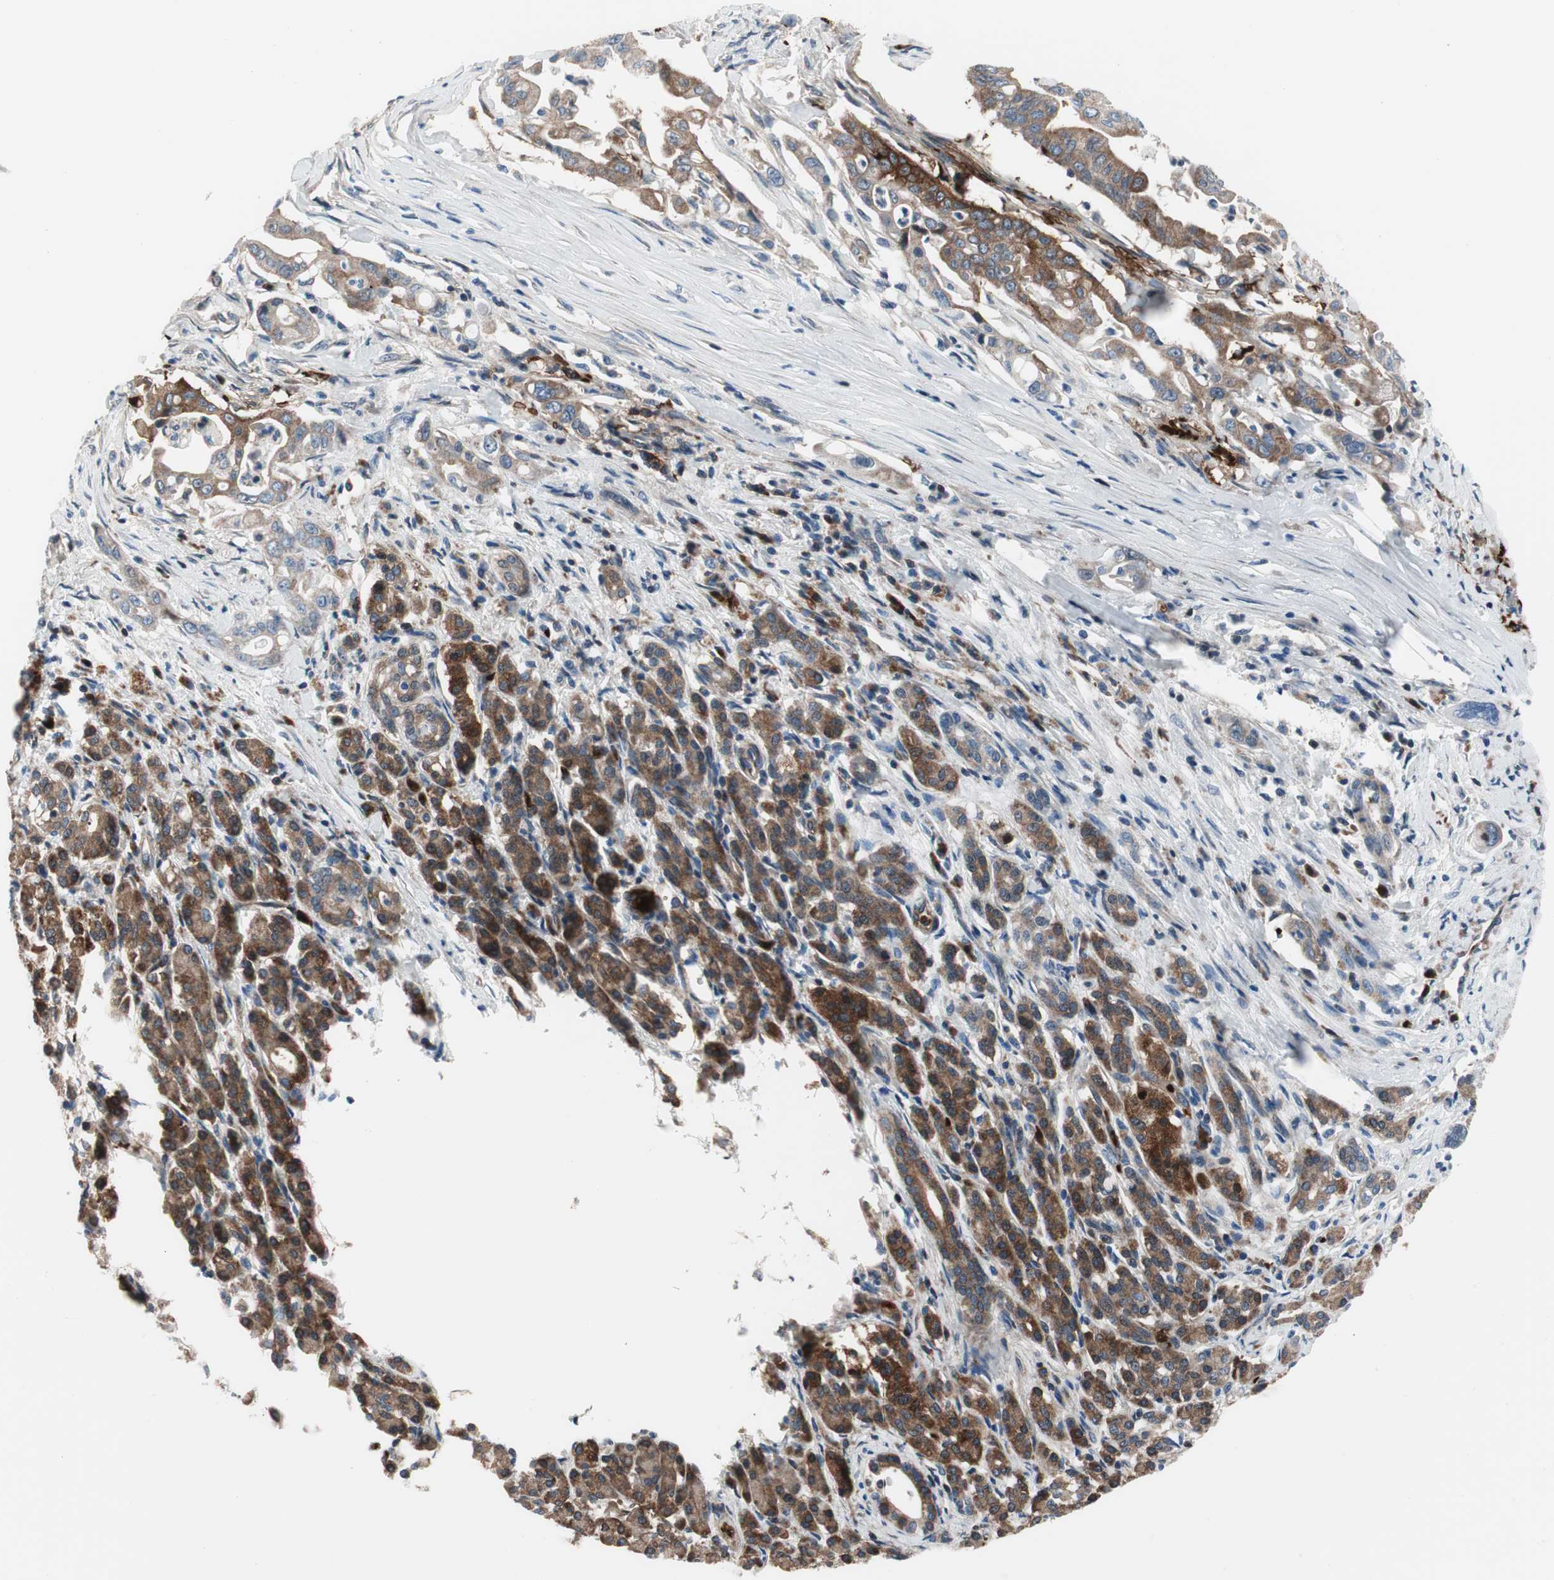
{"staining": {"intensity": "strong", "quantity": ">75%", "location": "cytoplasmic/membranous"}, "tissue": "pancreatic cancer", "cell_type": "Tumor cells", "image_type": "cancer", "snomed": [{"axis": "morphology", "description": "Normal tissue, NOS"}, {"axis": "topography", "description": "Pancreas"}], "caption": "Protein staining exhibits strong cytoplasmic/membranous expression in about >75% of tumor cells in pancreatic cancer.", "gene": "PRDX2", "patient": {"sex": "male", "age": 42}}